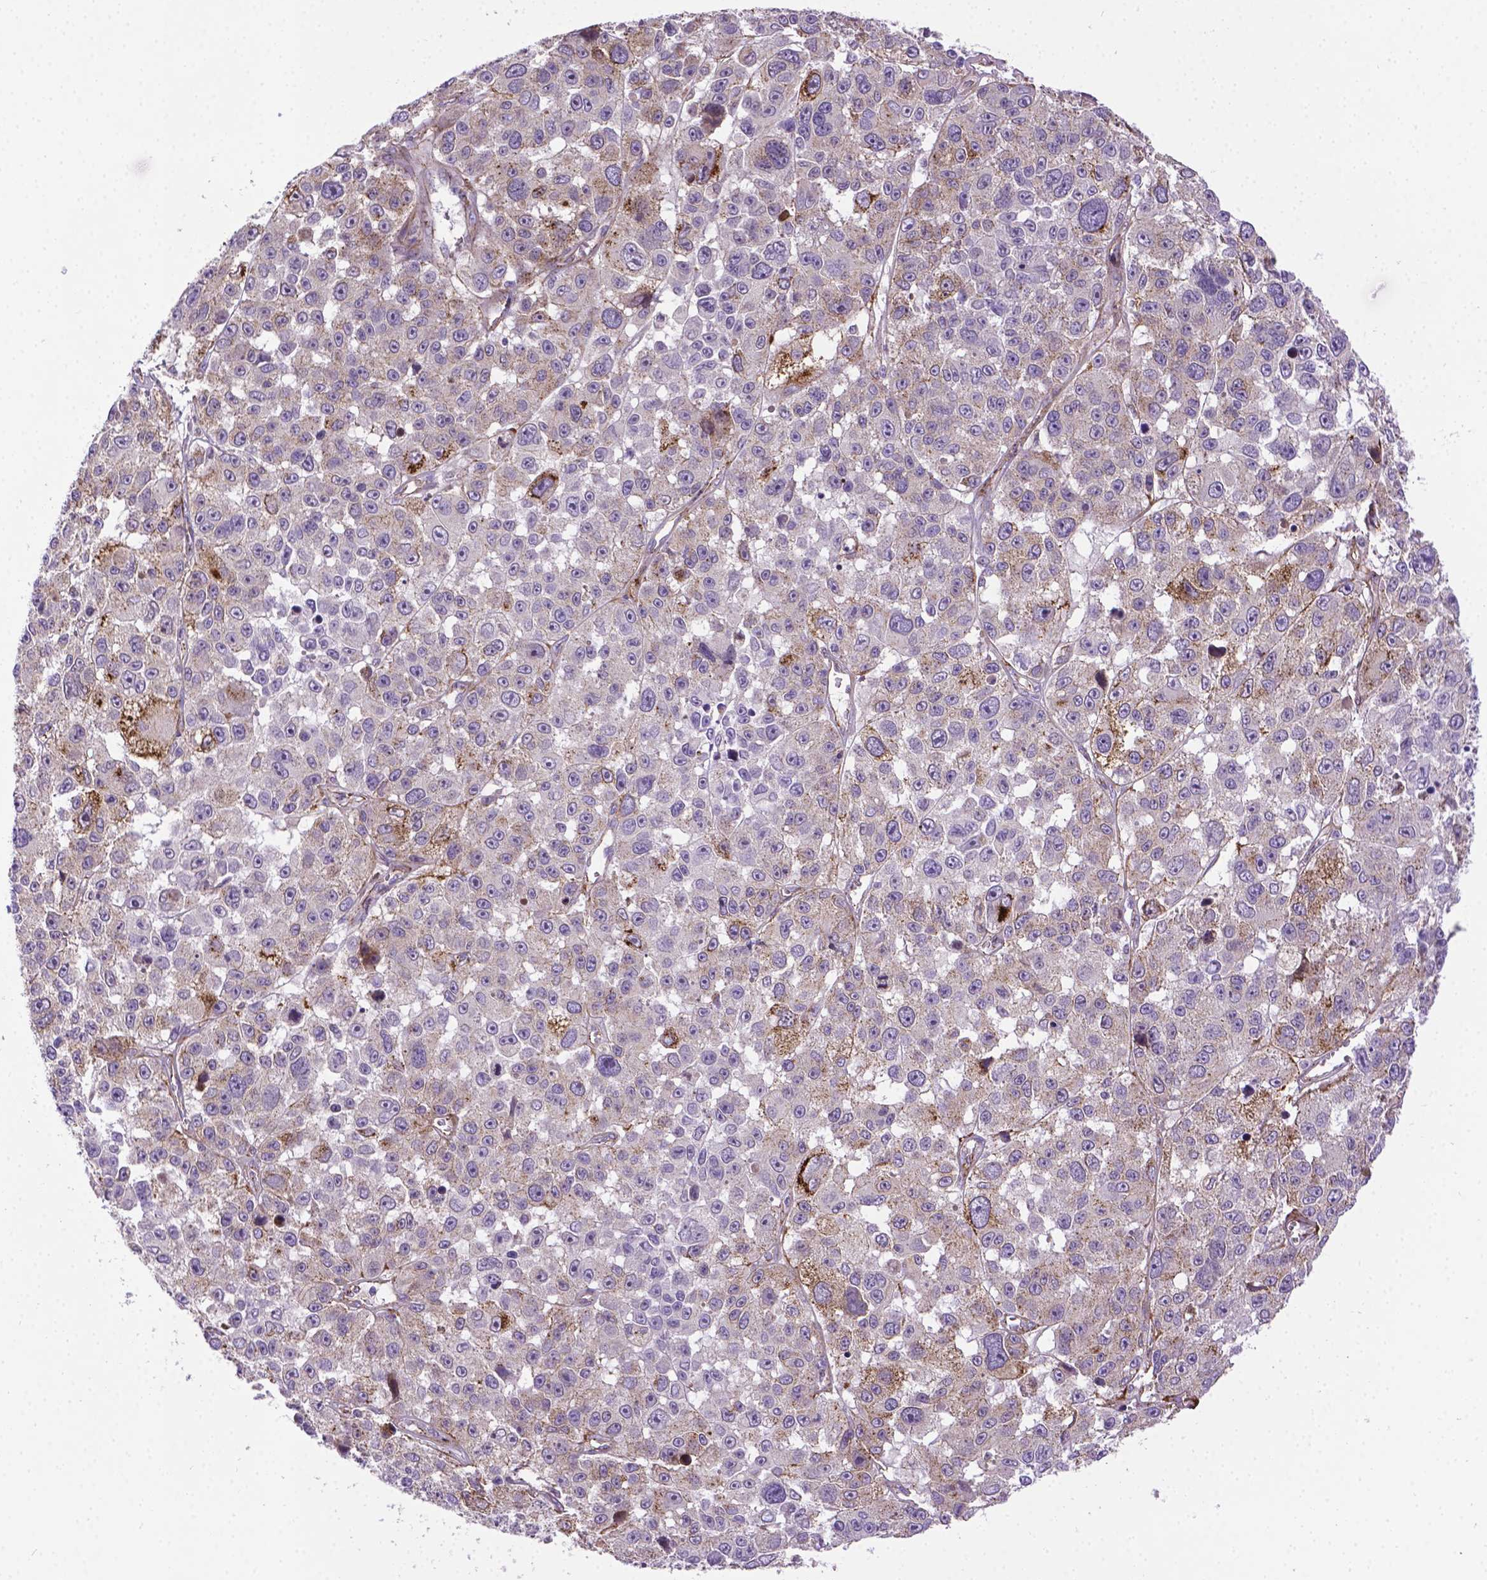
{"staining": {"intensity": "moderate", "quantity": "<25%", "location": "cytoplasmic/membranous"}, "tissue": "melanoma", "cell_type": "Tumor cells", "image_type": "cancer", "snomed": [{"axis": "morphology", "description": "Malignant melanoma, NOS"}, {"axis": "topography", "description": "Skin"}], "caption": "Human melanoma stained for a protein (brown) reveals moderate cytoplasmic/membranous positive expression in about <25% of tumor cells.", "gene": "CCER2", "patient": {"sex": "female", "age": 66}}